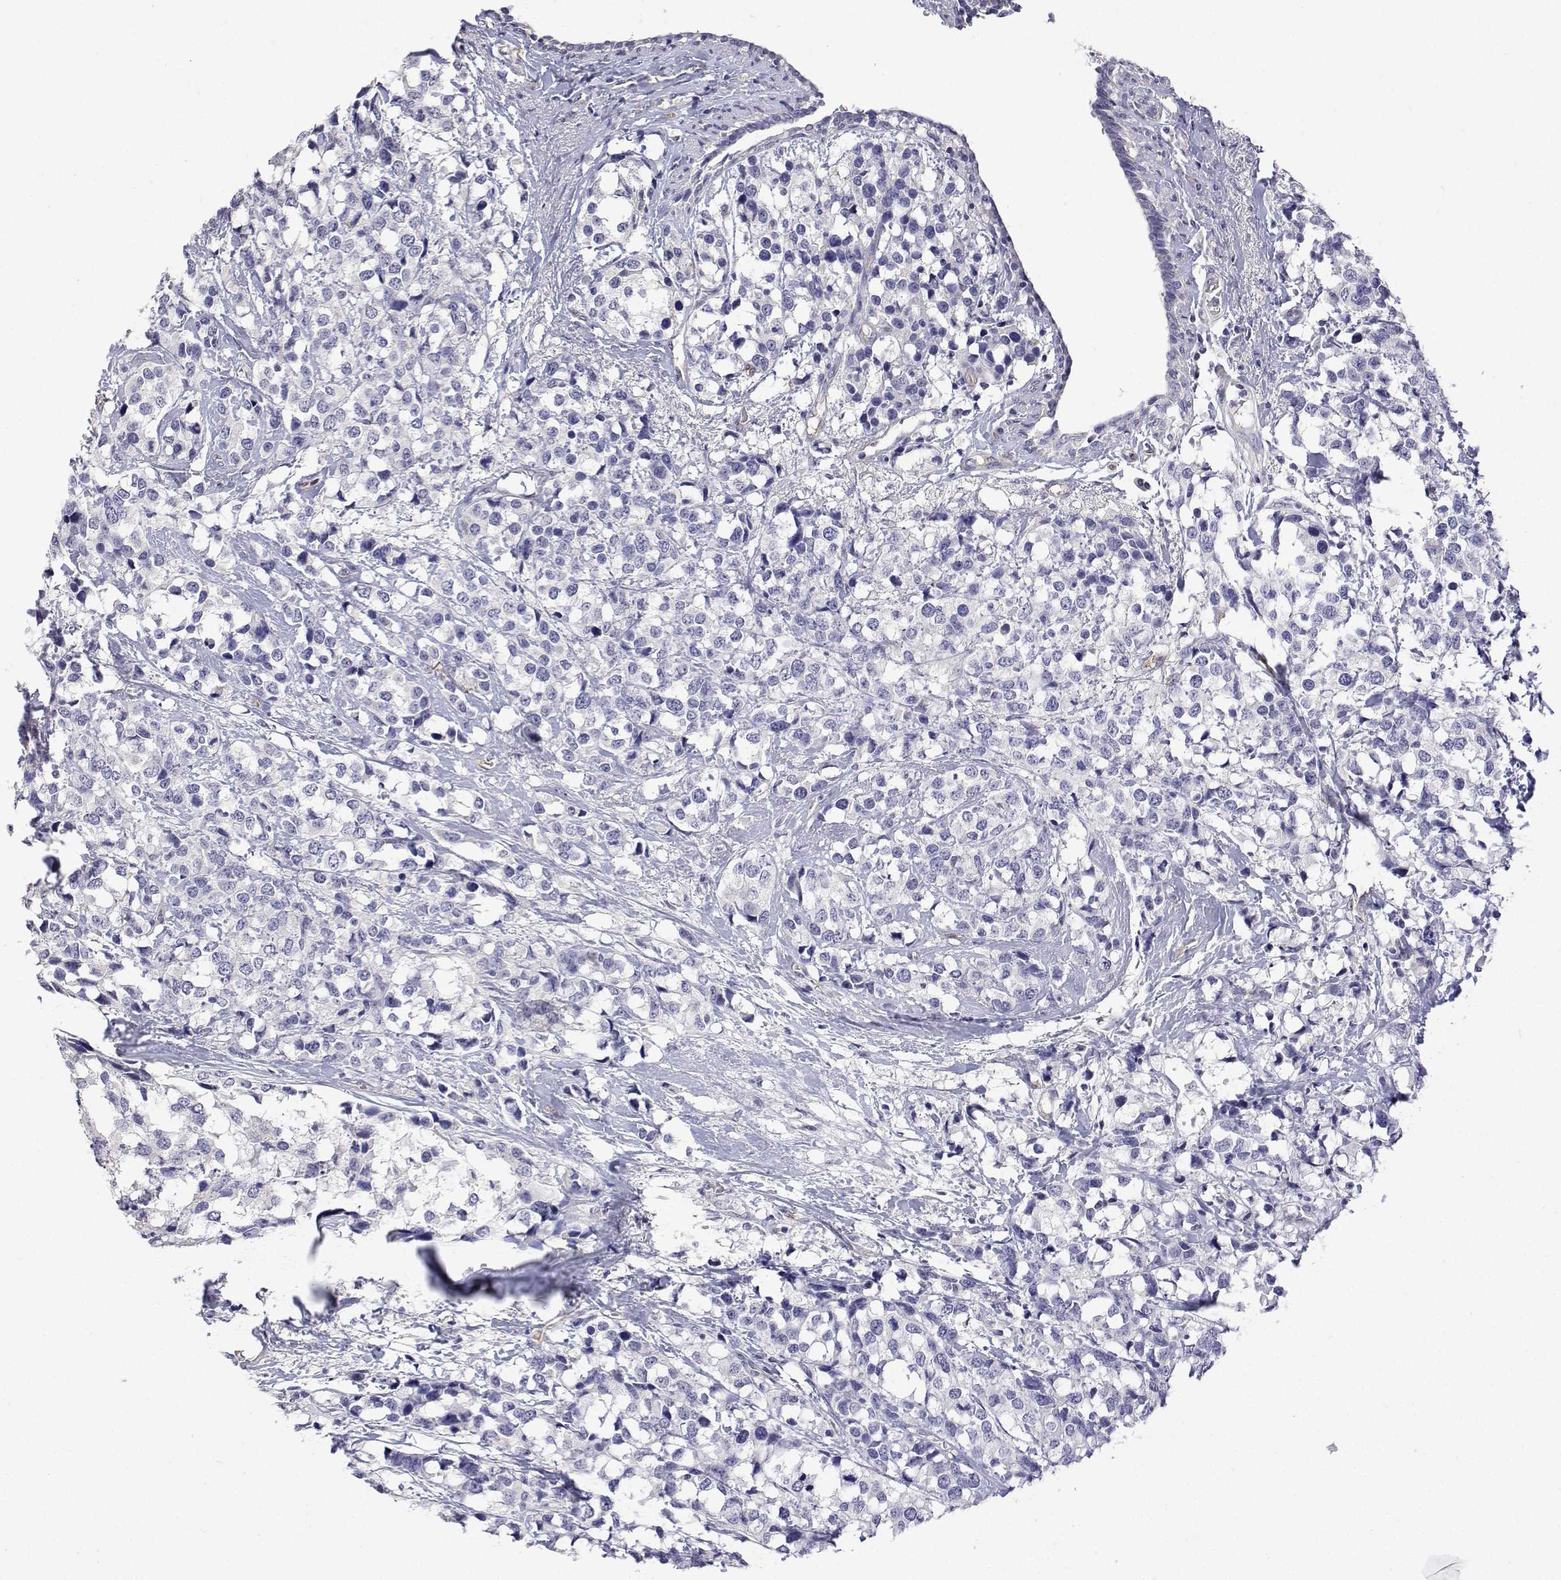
{"staining": {"intensity": "negative", "quantity": "none", "location": "none"}, "tissue": "breast cancer", "cell_type": "Tumor cells", "image_type": "cancer", "snomed": [{"axis": "morphology", "description": "Lobular carcinoma"}, {"axis": "topography", "description": "Breast"}], "caption": "Tumor cells are negative for protein expression in human lobular carcinoma (breast). (Stains: DAB (3,3'-diaminobenzidine) immunohistochemistry with hematoxylin counter stain, Microscopy: brightfield microscopy at high magnification).", "gene": "PLCB1", "patient": {"sex": "female", "age": 59}}